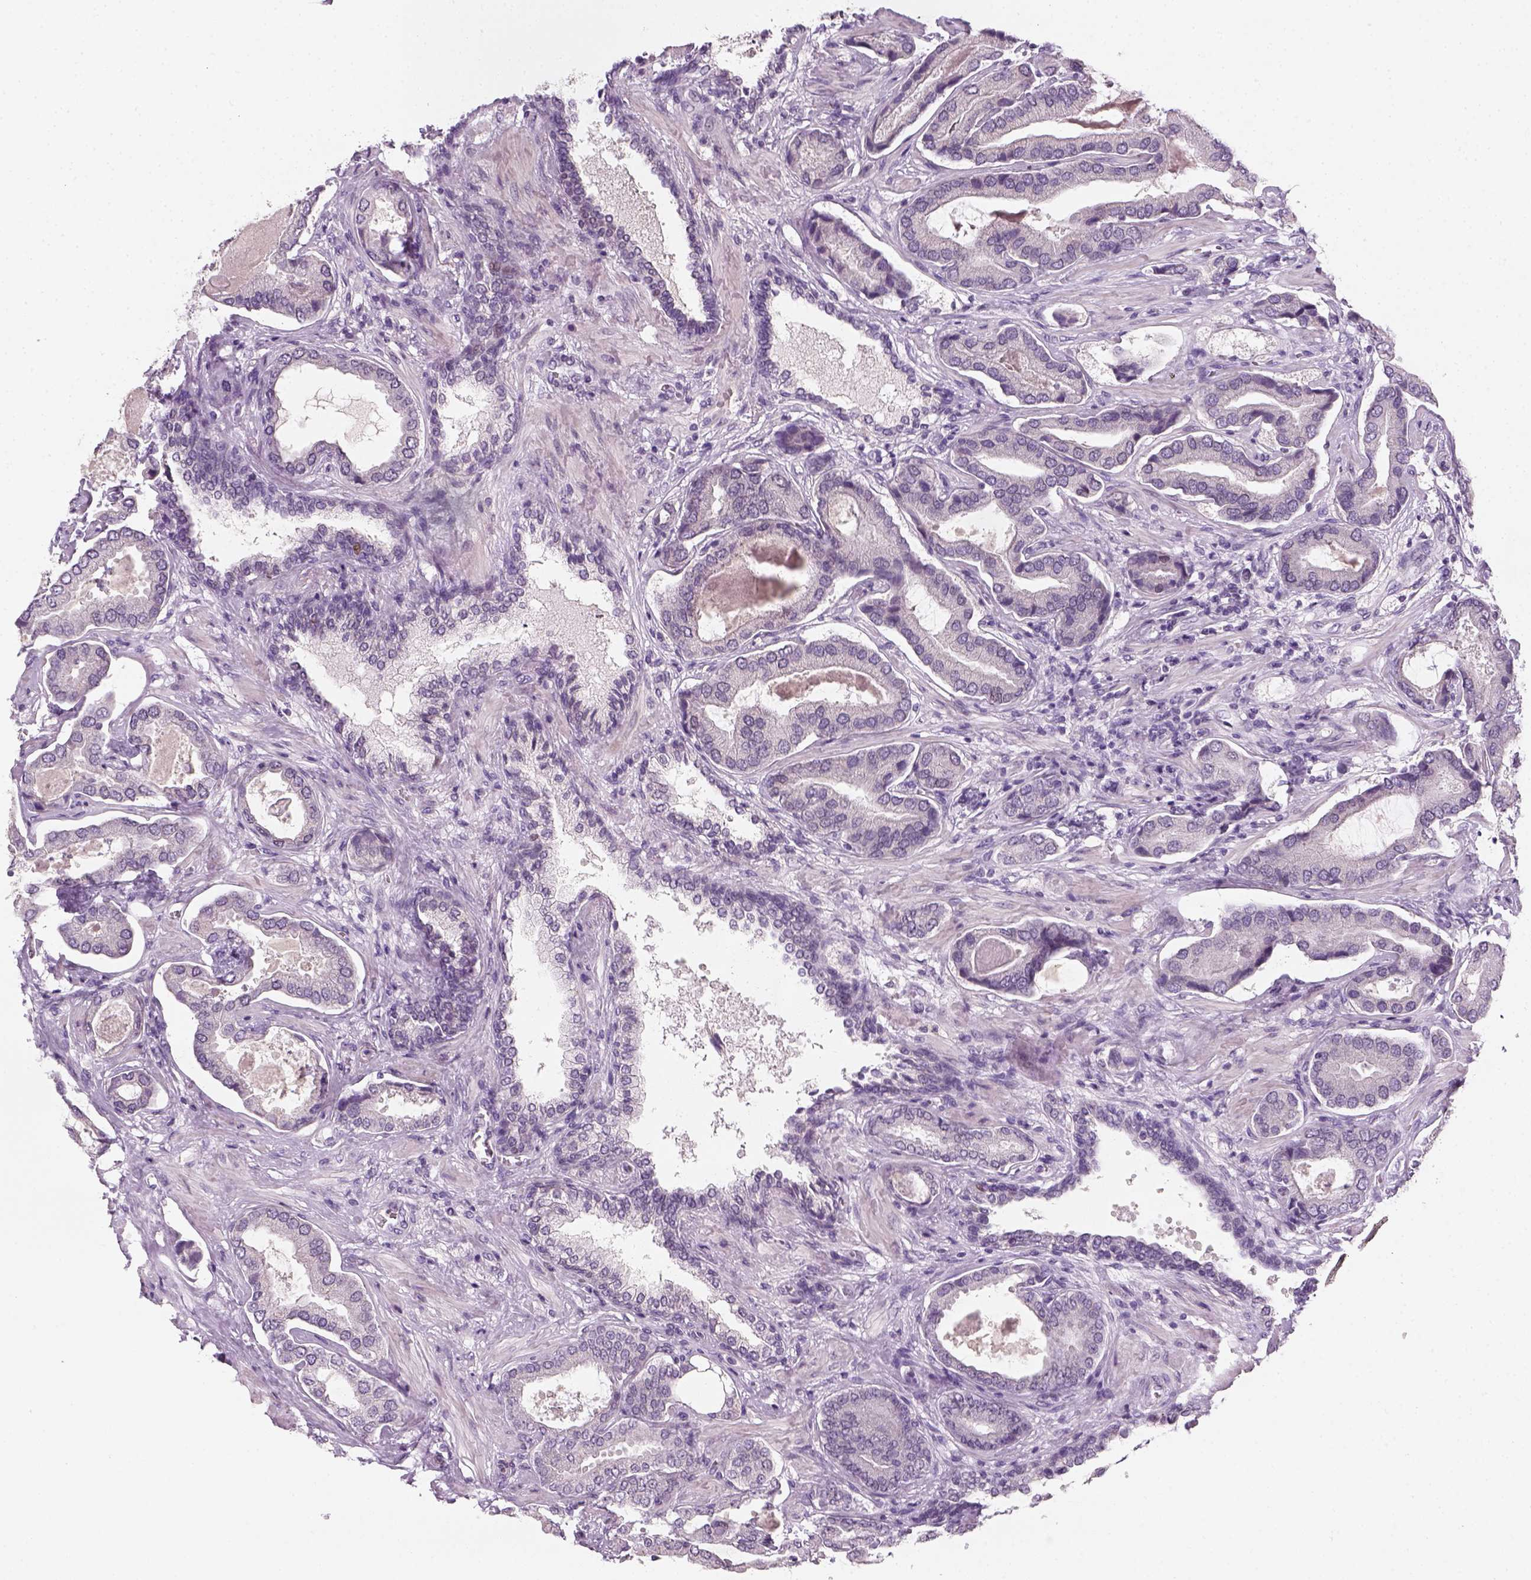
{"staining": {"intensity": "negative", "quantity": "none", "location": "none"}, "tissue": "prostate cancer", "cell_type": "Tumor cells", "image_type": "cancer", "snomed": [{"axis": "morphology", "description": "Adenocarcinoma, NOS"}, {"axis": "topography", "description": "Prostate"}], "caption": "This is an immunohistochemistry photomicrograph of human prostate cancer (adenocarcinoma). There is no positivity in tumor cells.", "gene": "TP53", "patient": {"sex": "male", "age": 64}}